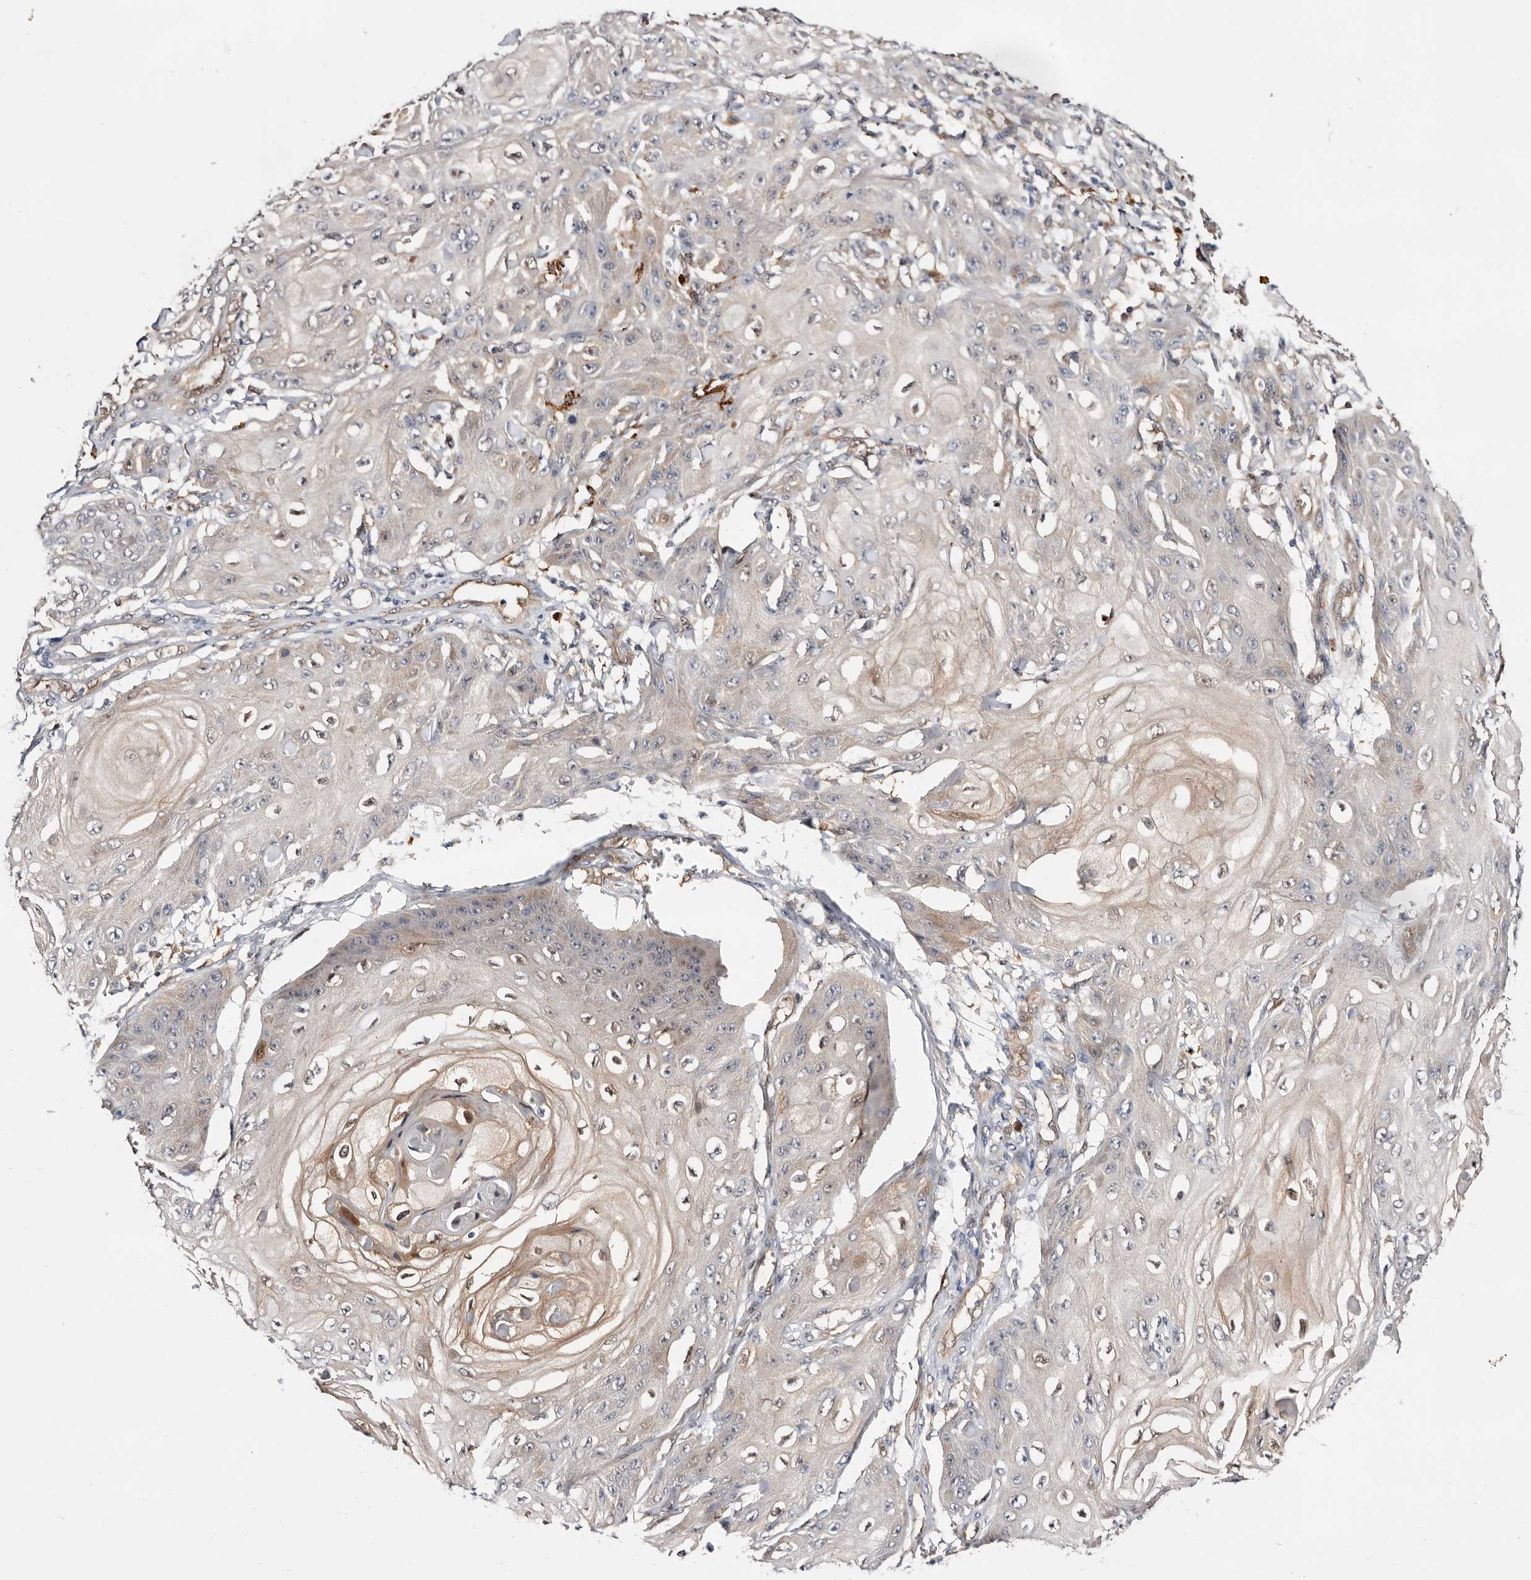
{"staining": {"intensity": "weak", "quantity": "<25%", "location": "cytoplasmic/membranous,nuclear"}, "tissue": "skin cancer", "cell_type": "Tumor cells", "image_type": "cancer", "snomed": [{"axis": "morphology", "description": "Squamous cell carcinoma, NOS"}, {"axis": "topography", "description": "Skin"}], "caption": "This is a image of immunohistochemistry (IHC) staining of skin cancer (squamous cell carcinoma), which shows no staining in tumor cells.", "gene": "TP53I3", "patient": {"sex": "male", "age": 74}}